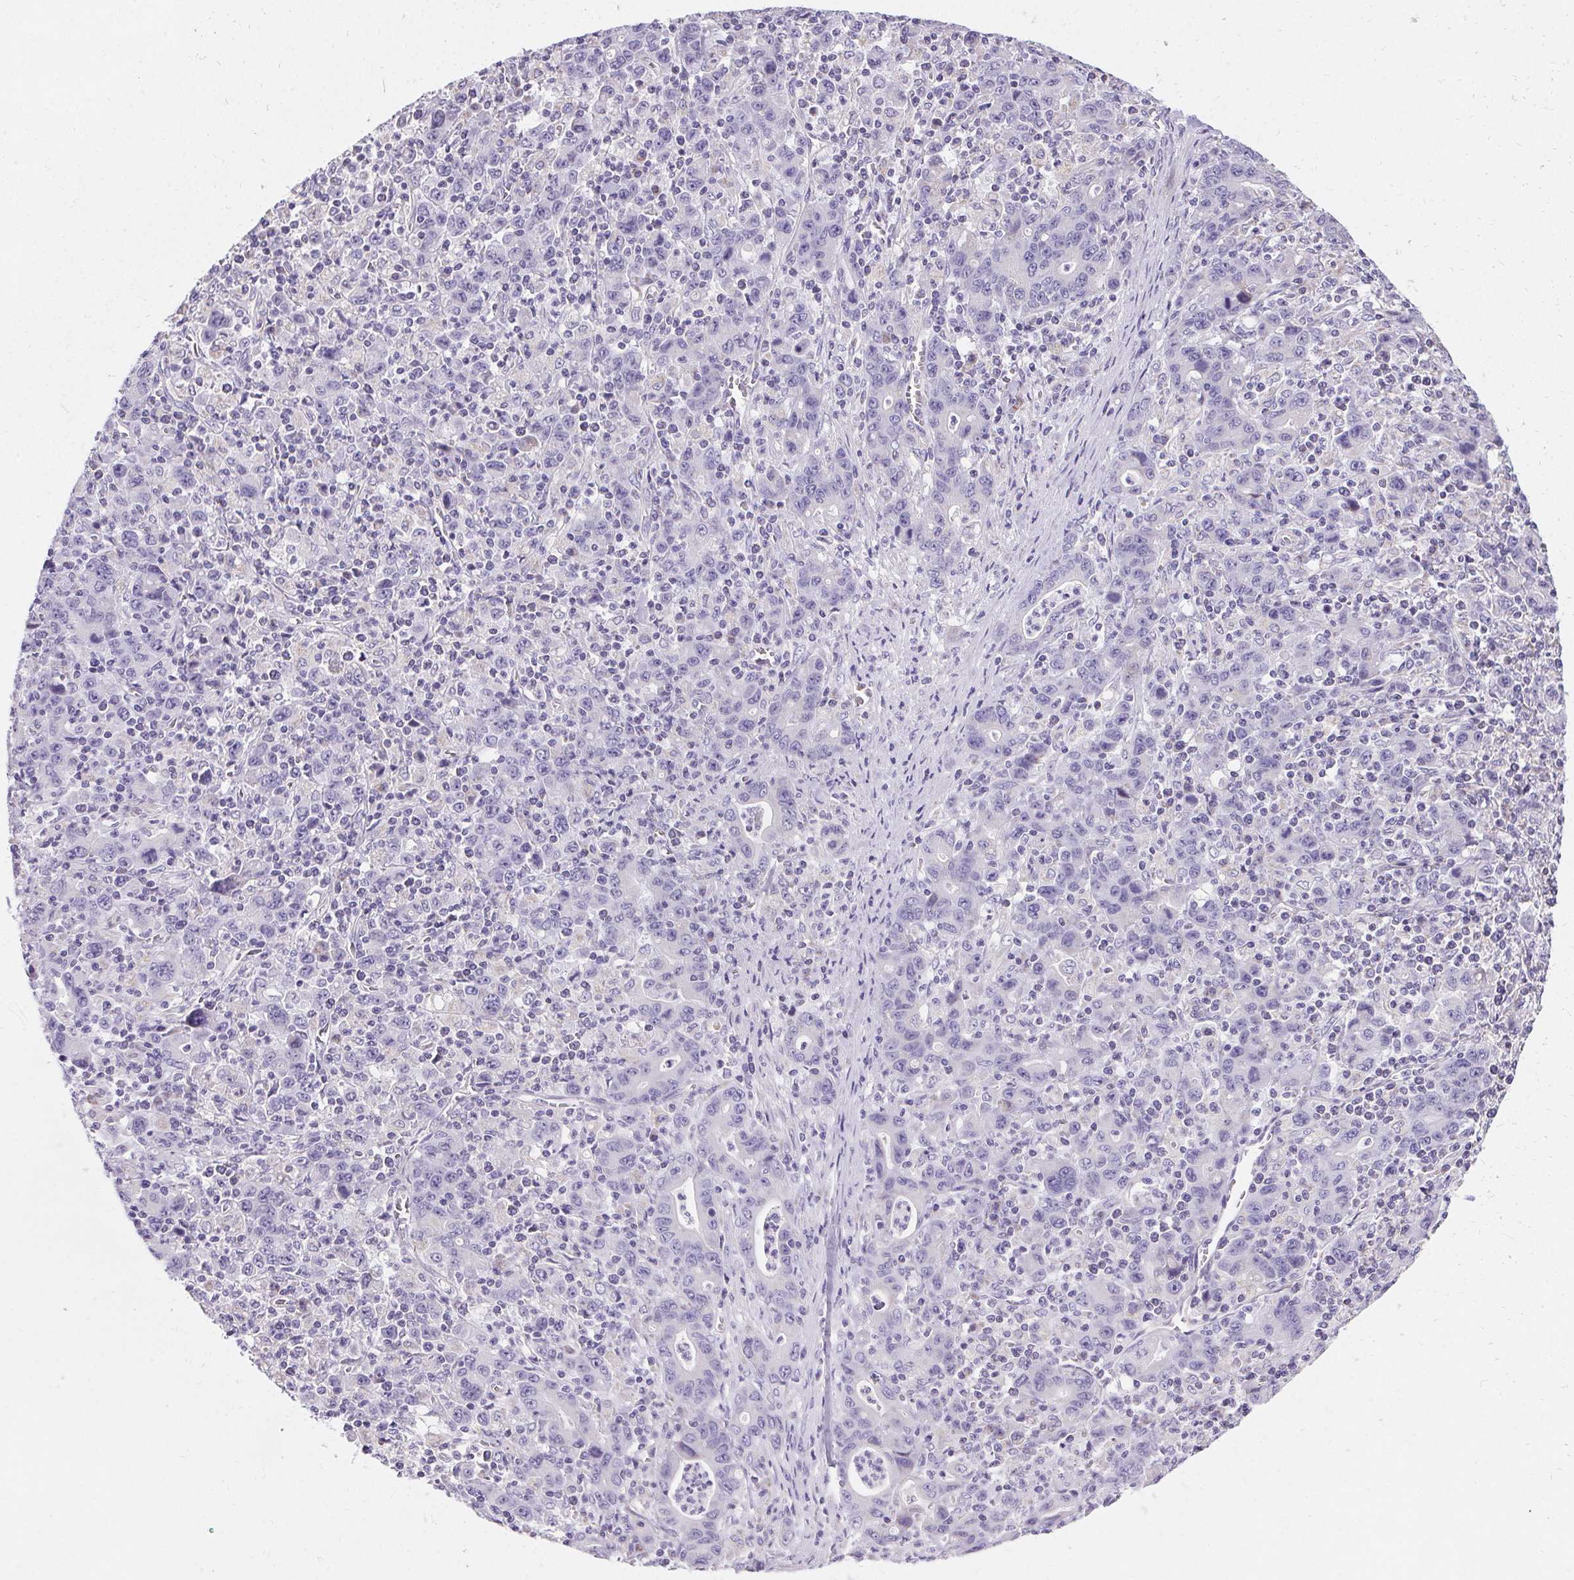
{"staining": {"intensity": "negative", "quantity": "none", "location": "none"}, "tissue": "stomach cancer", "cell_type": "Tumor cells", "image_type": "cancer", "snomed": [{"axis": "morphology", "description": "Adenocarcinoma, NOS"}, {"axis": "topography", "description": "Stomach, upper"}], "caption": "Immunohistochemical staining of adenocarcinoma (stomach) demonstrates no significant staining in tumor cells.", "gene": "ASGR2", "patient": {"sex": "male", "age": 69}}